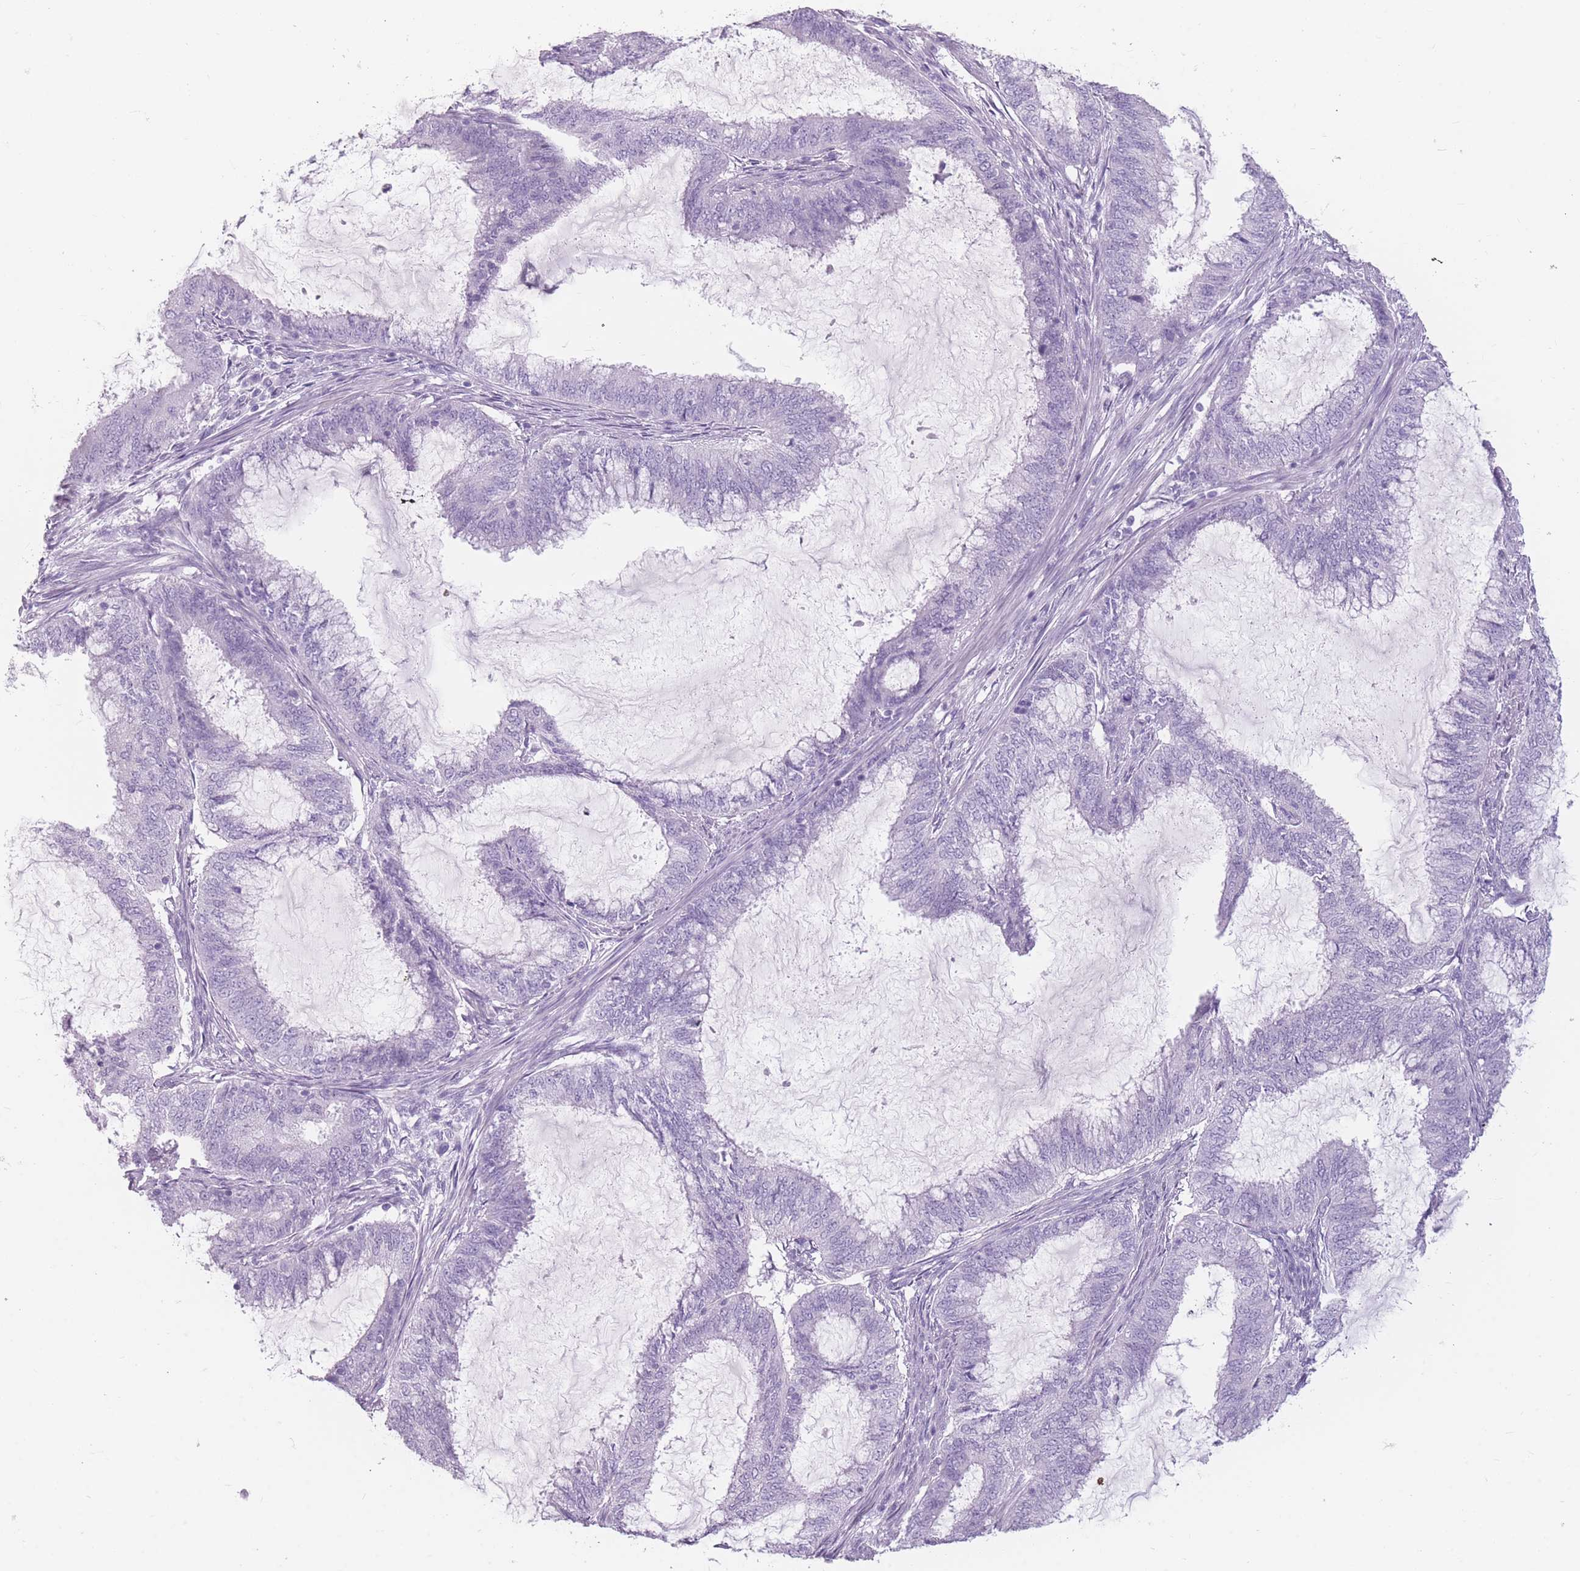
{"staining": {"intensity": "negative", "quantity": "none", "location": "none"}, "tissue": "endometrial cancer", "cell_type": "Tumor cells", "image_type": "cancer", "snomed": [{"axis": "morphology", "description": "Adenocarcinoma, NOS"}, {"axis": "topography", "description": "Endometrium"}], "caption": "High power microscopy image of an immunohistochemistry (IHC) histopathology image of adenocarcinoma (endometrial), revealing no significant positivity in tumor cells.", "gene": "CCNO", "patient": {"sex": "female", "age": 51}}